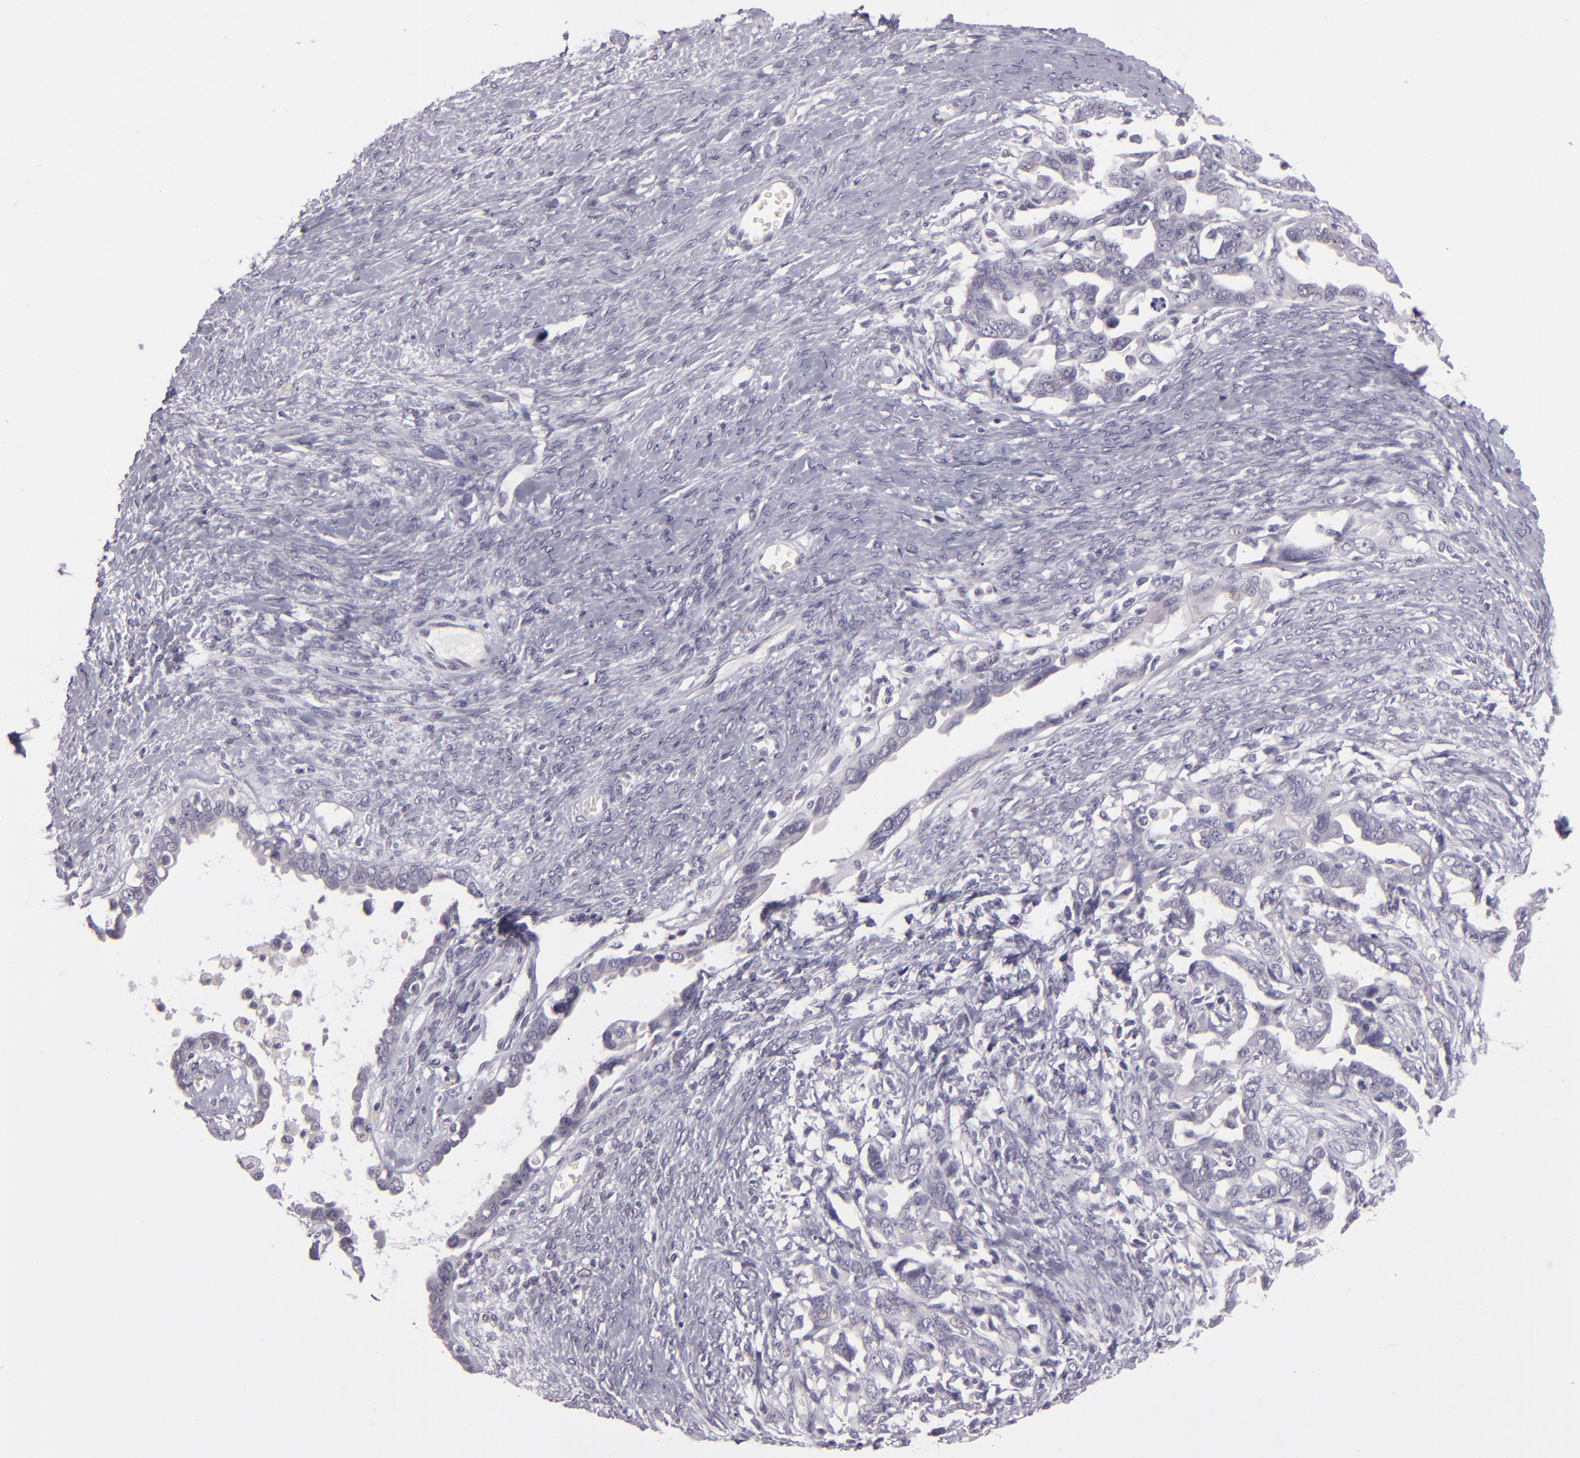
{"staining": {"intensity": "negative", "quantity": "none", "location": "none"}, "tissue": "ovarian cancer", "cell_type": "Tumor cells", "image_type": "cancer", "snomed": [{"axis": "morphology", "description": "Cystadenocarcinoma, serous, NOS"}, {"axis": "topography", "description": "Ovary"}], "caption": "Tumor cells show no significant expression in ovarian cancer.", "gene": "EGFL6", "patient": {"sex": "female", "age": 69}}